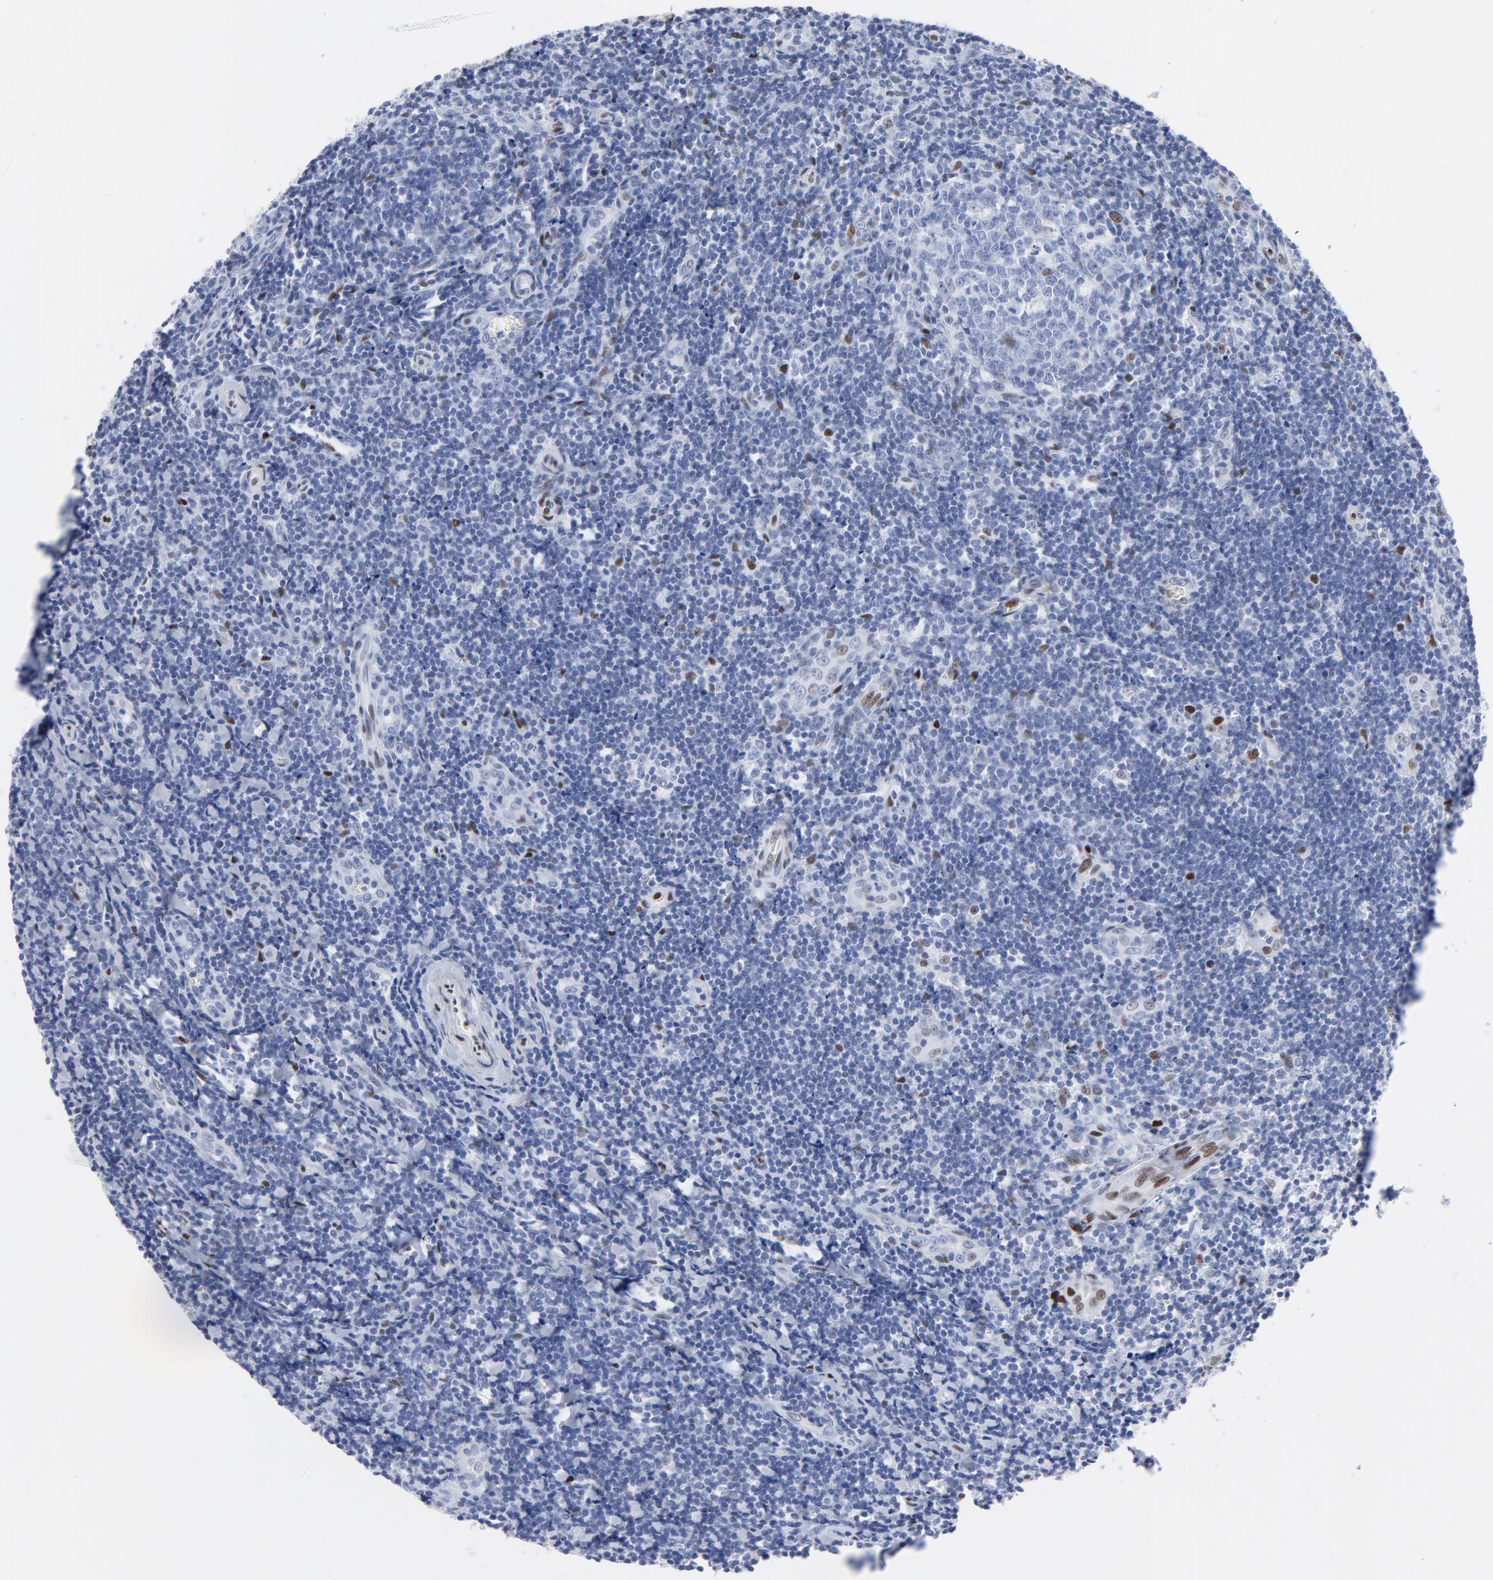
{"staining": {"intensity": "moderate", "quantity": "<25%", "location": "nuclear"}, "tissue": "tonsil", "cell_type": "Germinal center cells", "image_type": "normal", "snomed": [{"axis": "morphology", "description": "Normal tissue, NOS"}, {"axis": "topography", "description": "Tonsil"}], "caption": "Immunohistochemical staining of benign tonsil reveals low levels of moderate nuclear positivity in approximately <25% of germinal center cells.", "gene": "JUN", "patient": {"sex": "male", "age": 20}}